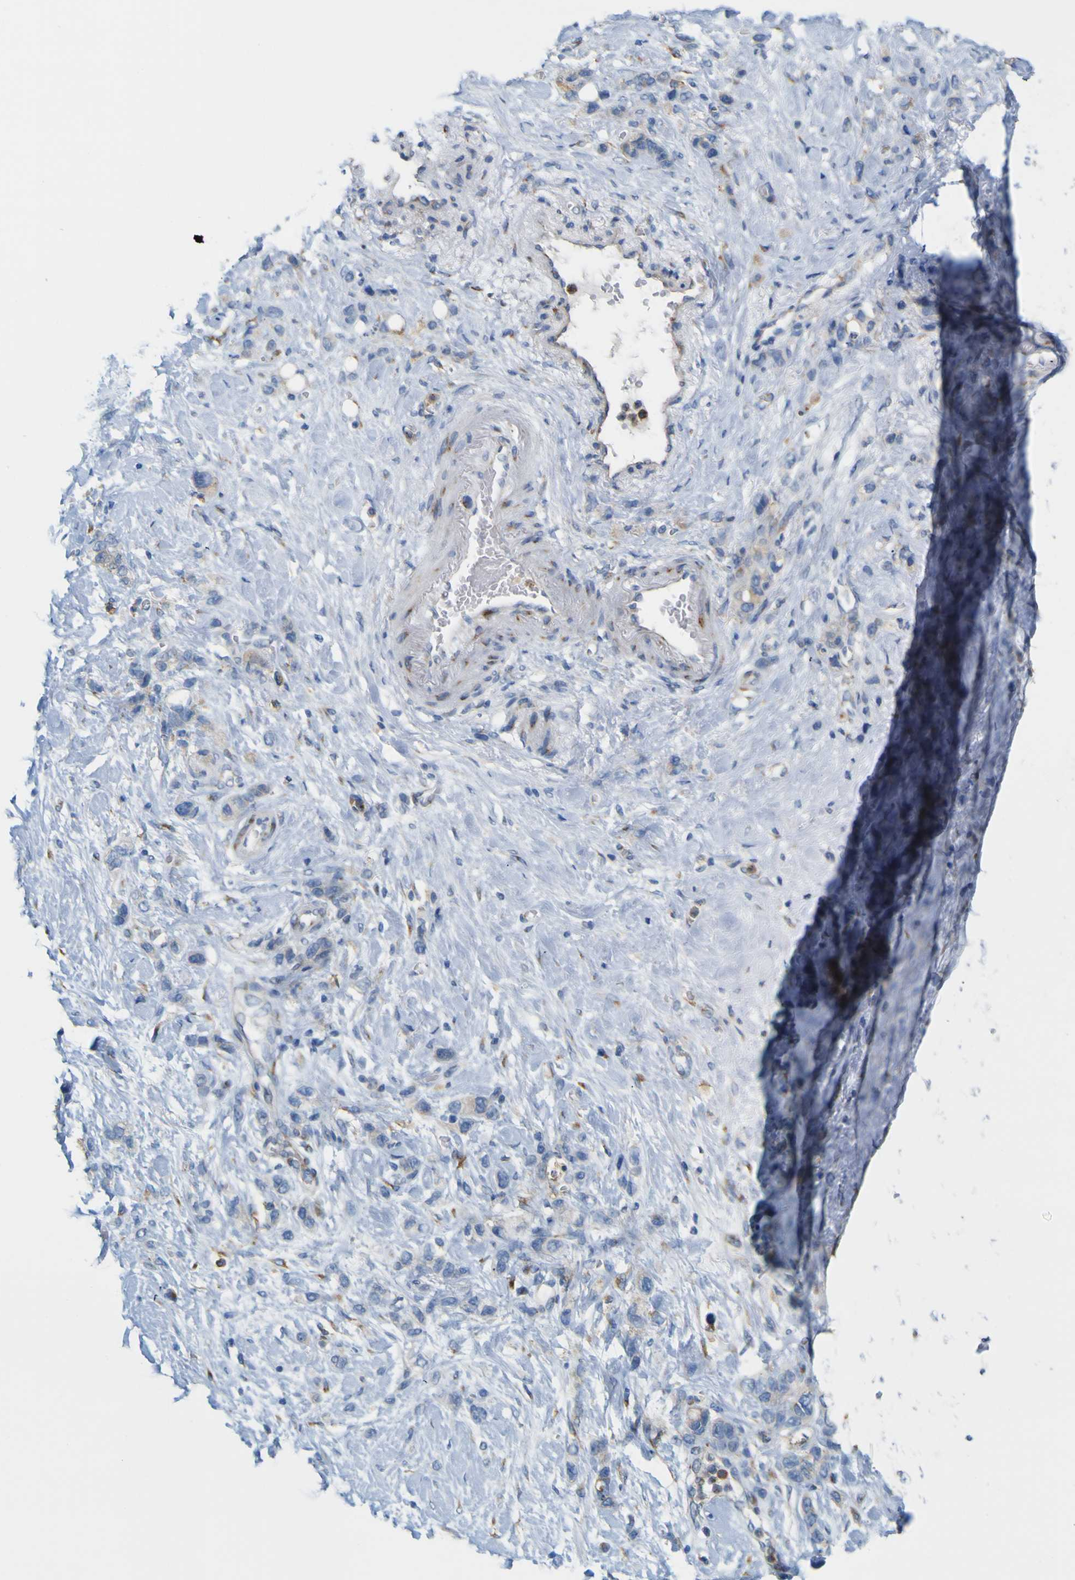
{"staining": {"intensity": "weak", "quantity": "<25%", "location": "cytoplasmic/membranous"}, "tissue": "stomach cancer", "cell_type": "Tumor cells", "image_type": "cancer", "snomed": [{"axis": "morphology", "description": "Adenocarcinoma, NOS"}, {"axis": "morphology", "description": "Adenocarcinoma, High grade"}, {"axis": "topography", "description": "Stomach, upper"}, {"axis": "topography", "description": "Stomach, lower"}], "caption": "Immunohistochemical staining of adenocarcinoma (stomach) shows no significant staining in tumor cells. (DAB immunohistochemistry (IHC) with hematoxylin counter stain).", "gene": "IGF2R", "patient": {"sex": "female", "age": 65}}